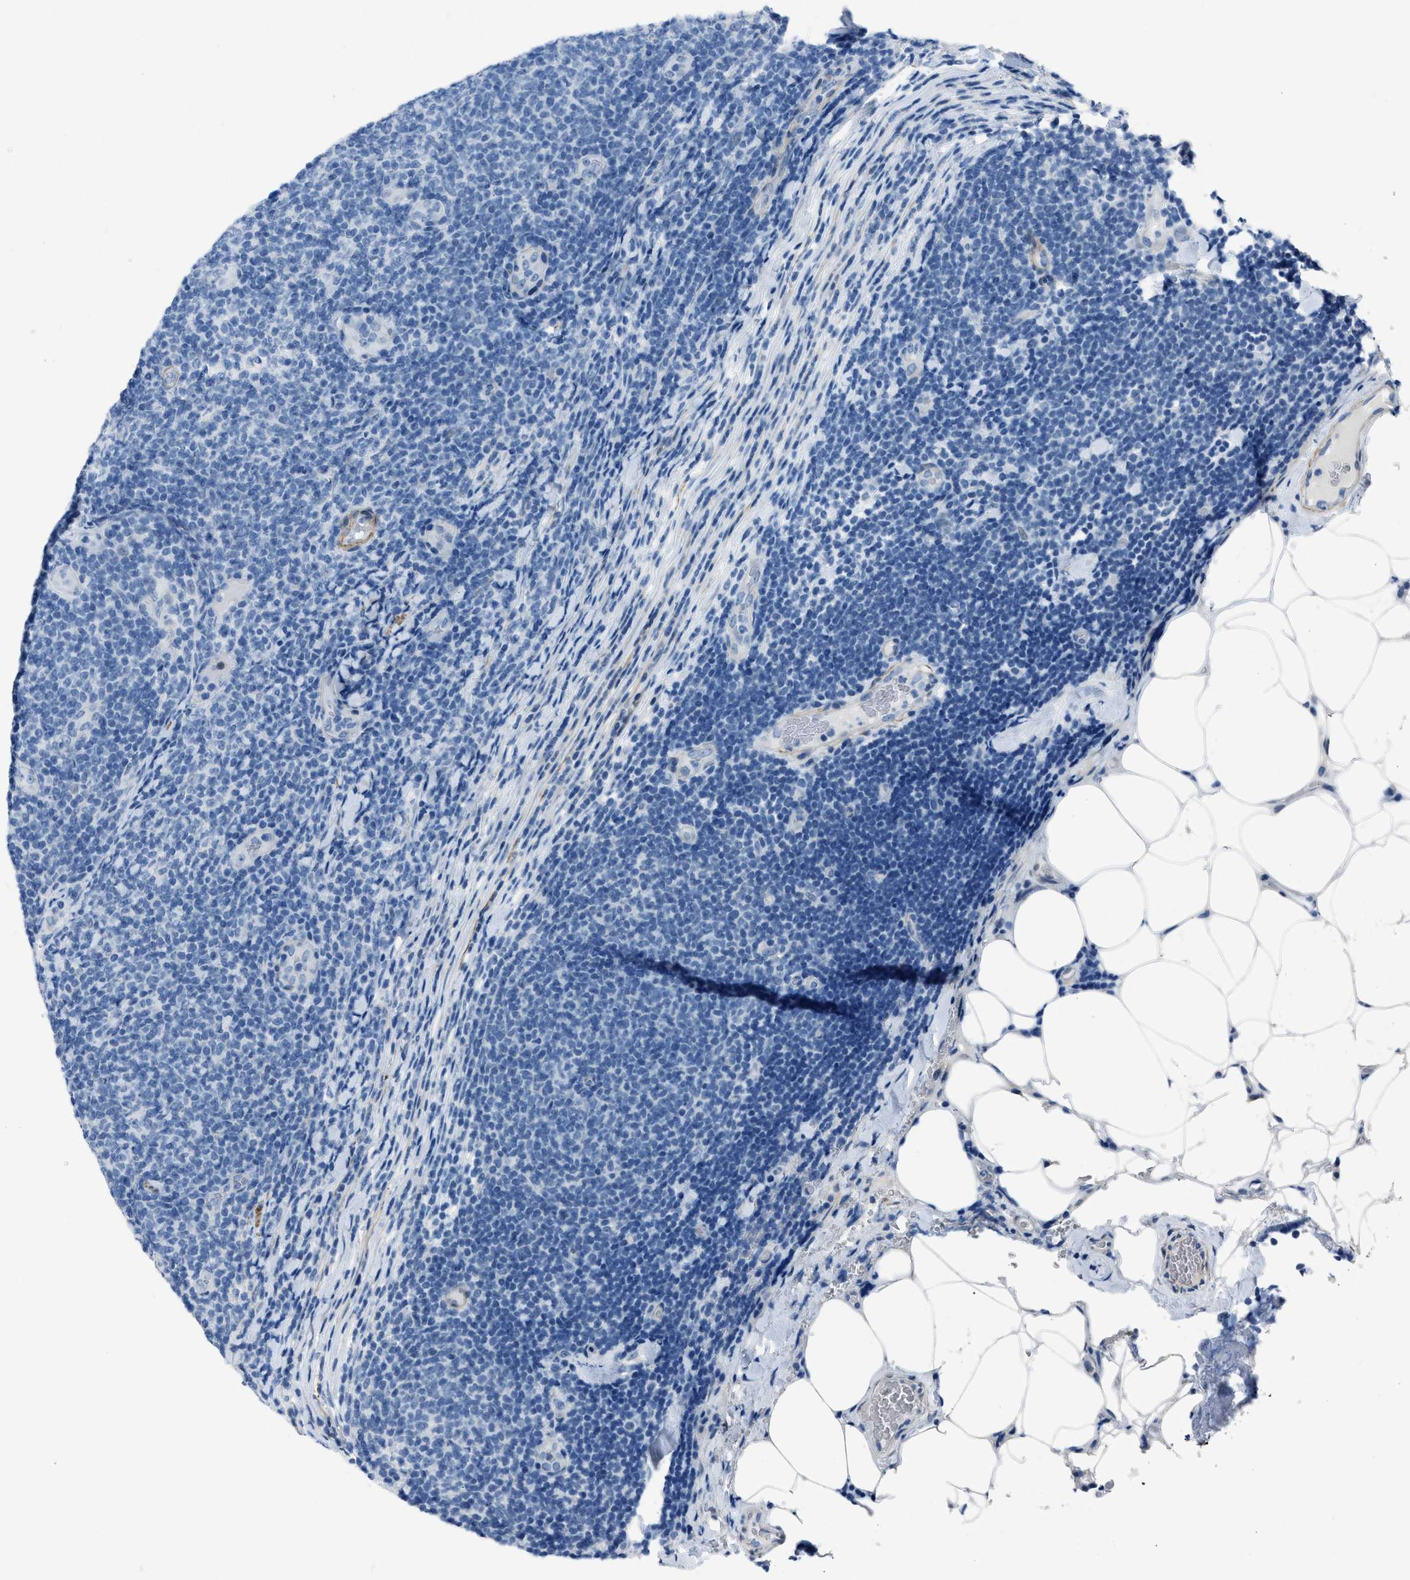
{"staining": {"intensity": "negative", "quantity": "none", "location": "none"}, "tissue": "lymphoma", "cell_type": "Tumor cells", "image_type": "cancer", "snomed": [{"axis": "morphology", "description": "Malignant lymphoma, non-Hodgkin's type, Low grade"}, {"axis": "topography", "description": "Lymph node"}], "caption": "The IHC histopathology image has no significant expression in tumor cells of low-grade malignant lymphoma, non-Hodgkin's type tissue.", "gene": "SPATC1L", "patient": {"sex": "male", "age": 66}}